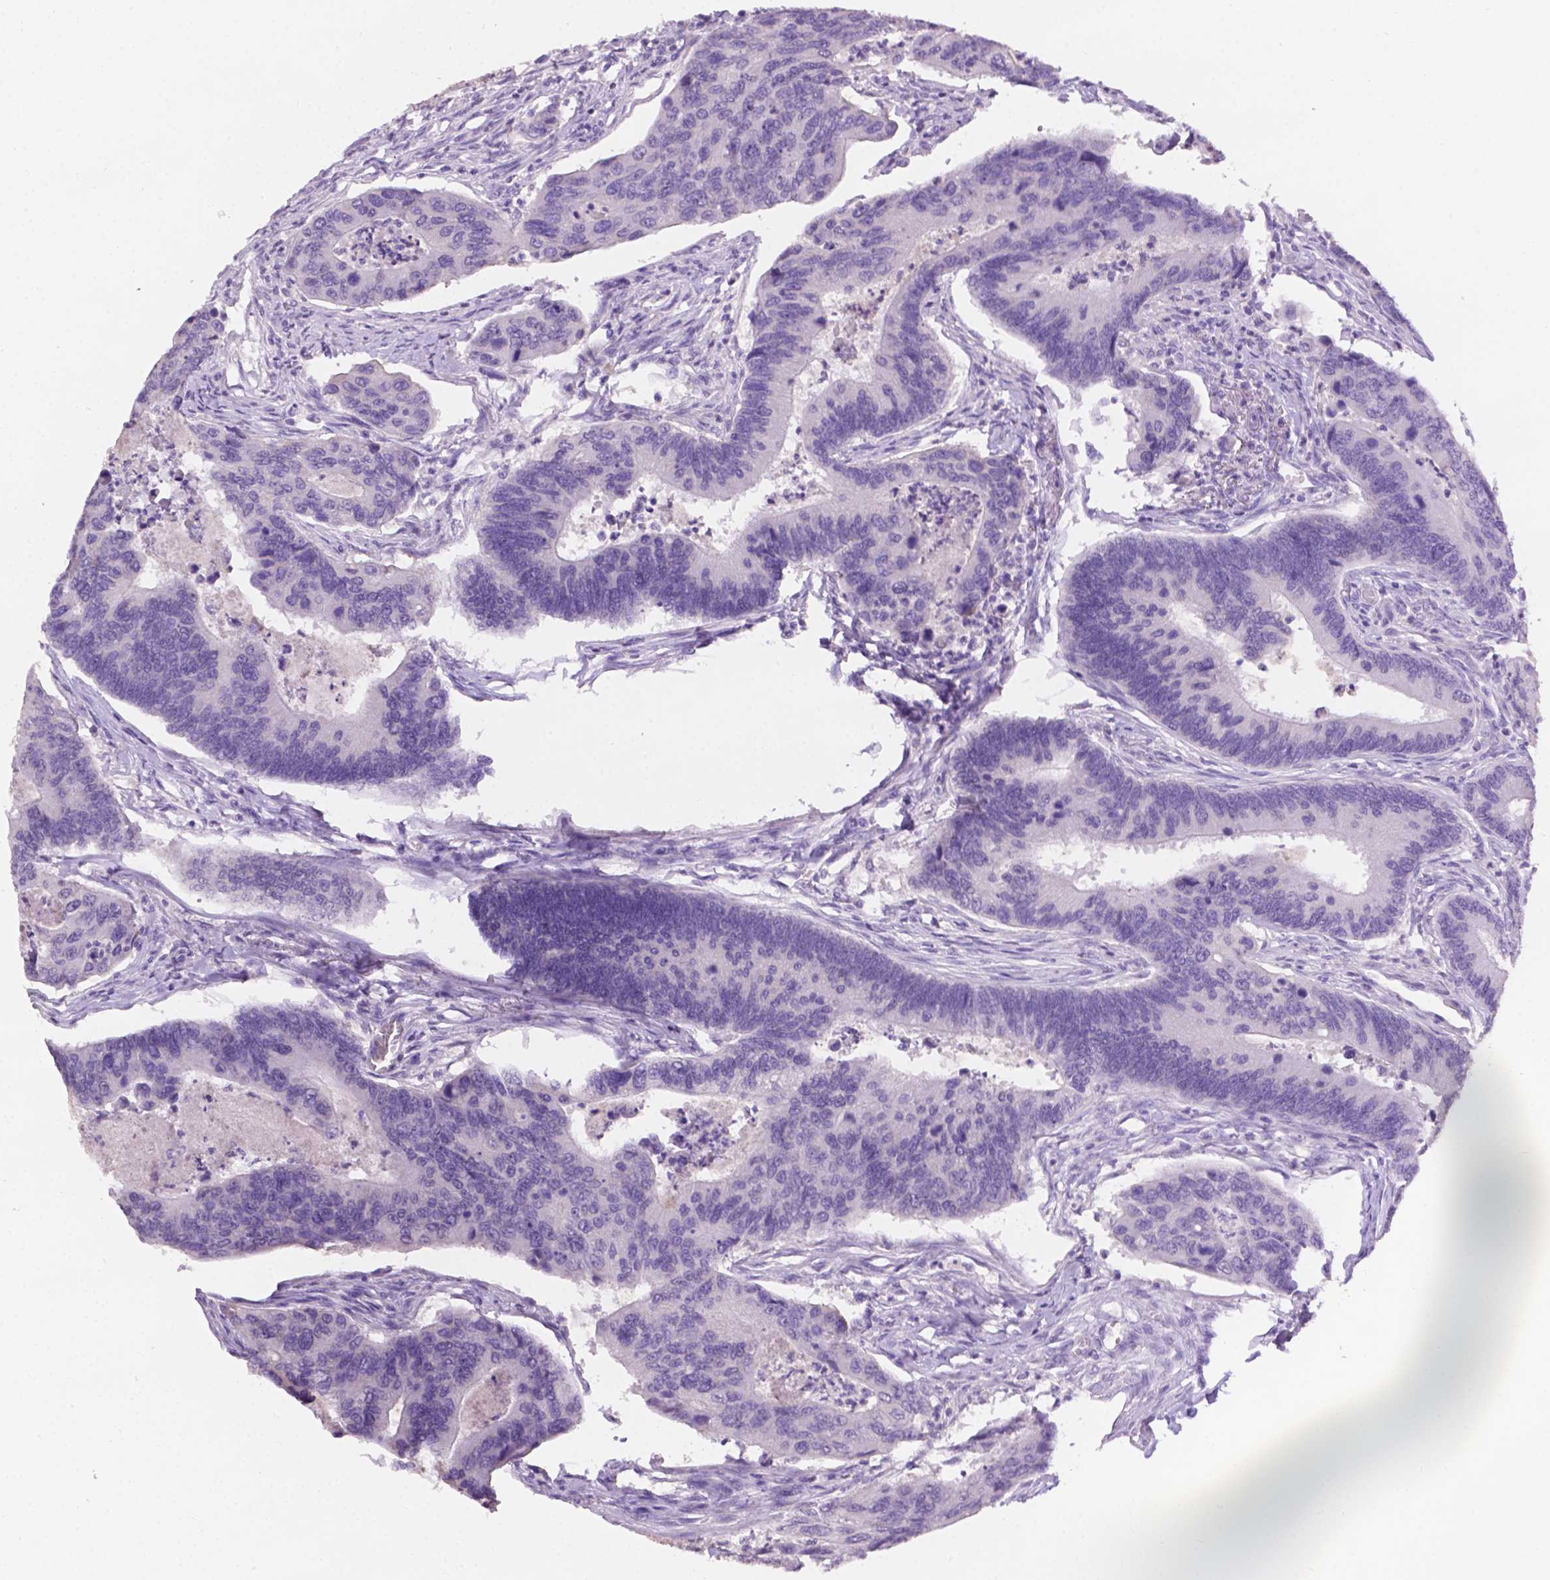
{"staining": {"intensity": "negative", "quantity": "none", "location": "none"}, "tissue": "colorectal cancer", "cell_type": "Tumor cells", "image_type": "cancer", "snomed": [{"axis": "morphology", "description": "Adenocarcinoma, NOS"}, {"axis": "topography", "description": "Colon"}], "caption": "Immunohistochemistry micrograph of neoplastic tissue: colorectal cancer (adenocarcinoma) stained with DAB (3,3'-diaminobenzidine) demonstrates no significant protein expression in tumor cells. (IHC, brightfield microscopy, high magnification).", "gene": "TACSTD2", "patient": {"sex": "female", "age": 67}}